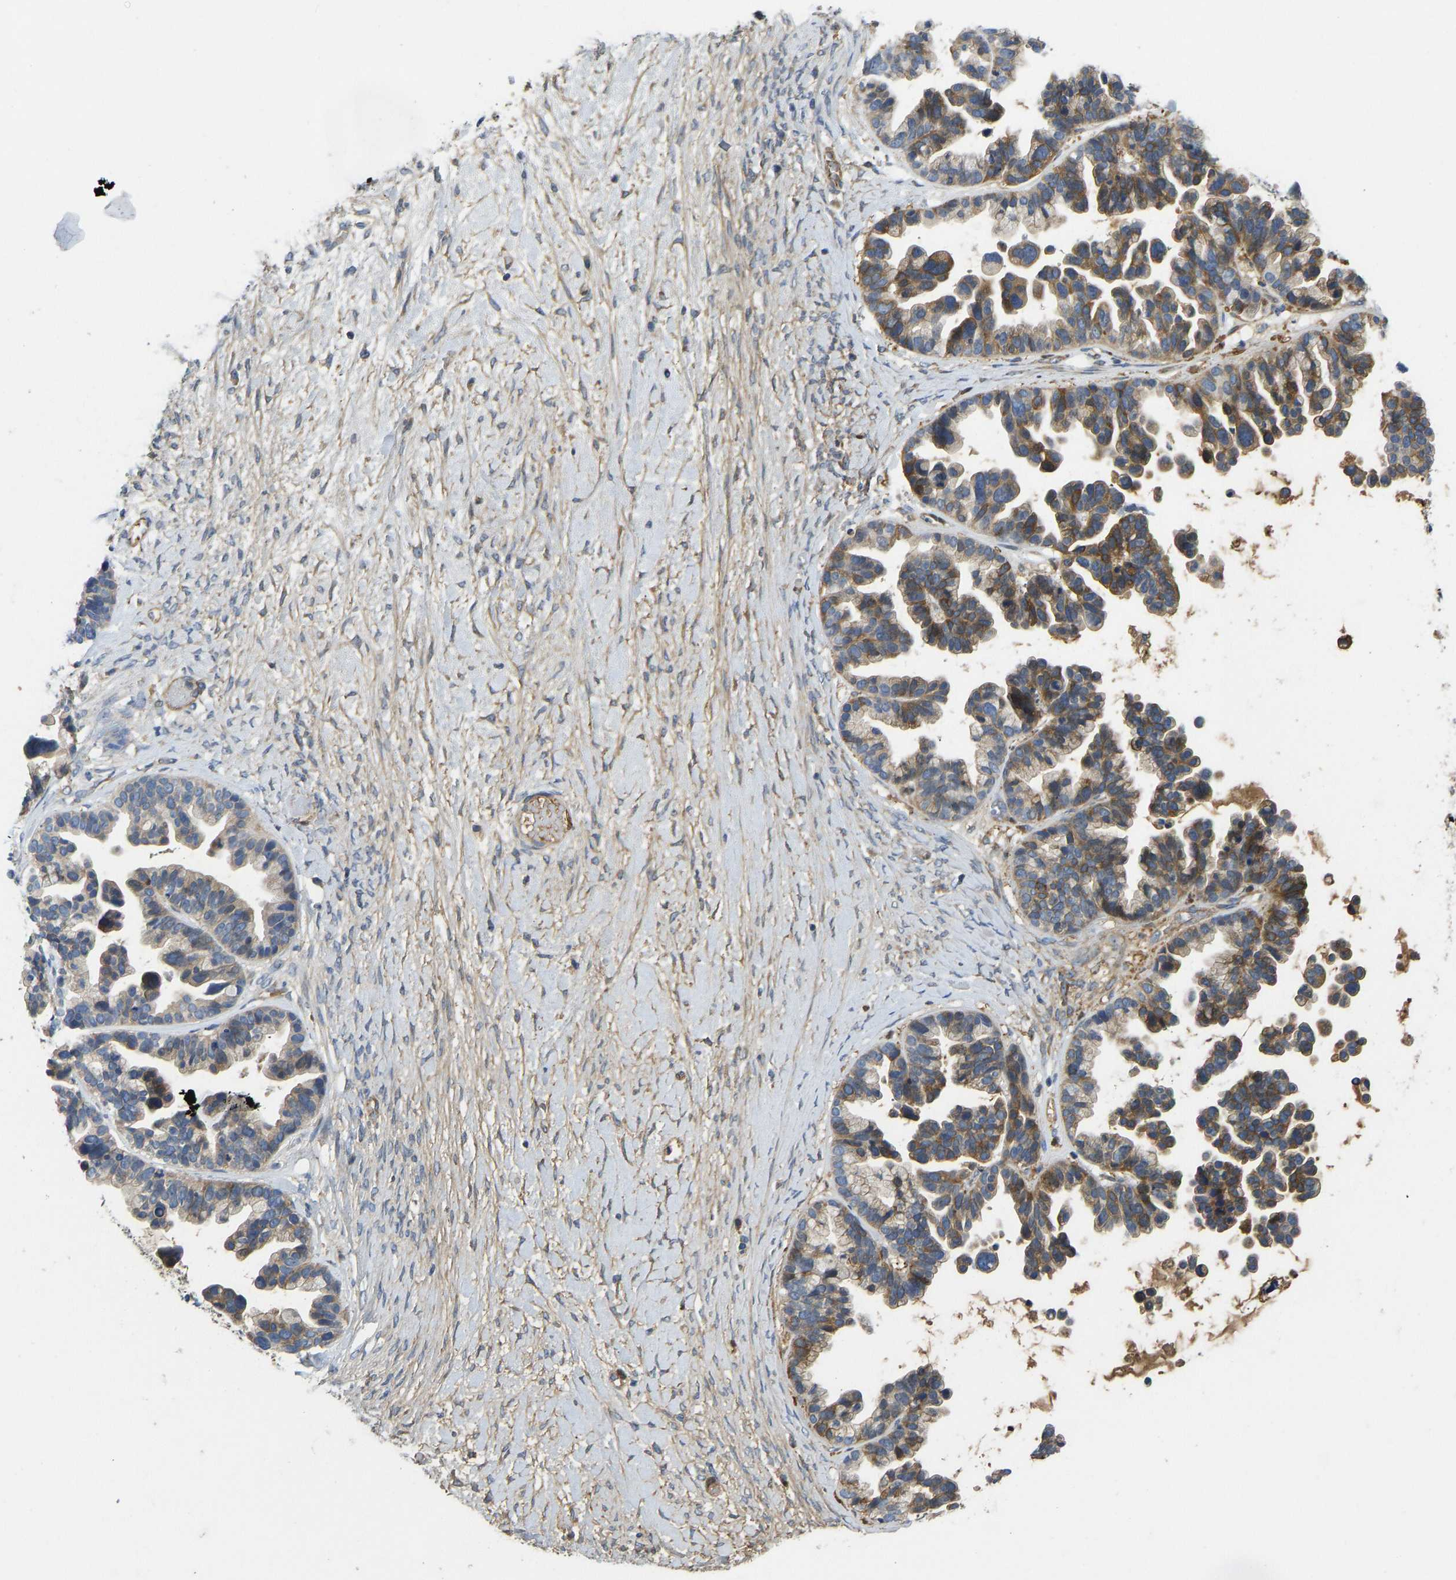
{"staining": {"intensity": "moderate", "quantity": ">75%", "location": "cytoplasmic/membranous"}, "tissue": "ovarian cancer", "cell_type": "Tumor cells", "image_type": "cancer", "snomed": [{"axis": "morphology", "description": "Cystadenocarcinoma, serous, NOS"}, {"axis": "topography", "description": "Ovary"}], "caption": "Immunohistochemistry (DAB (3,3'-diaminobenzidine)) staining of ovarian cancer (serous cystadenocarcinoma) exhibits moderate cytoplasmic/membranous protein staining in about >75% of tumor cells. The protein is shown in brown color, while the nuclei are stained blue.", "gene": "VCPKMT", "patient": {"sex": "female", "age": 56}}